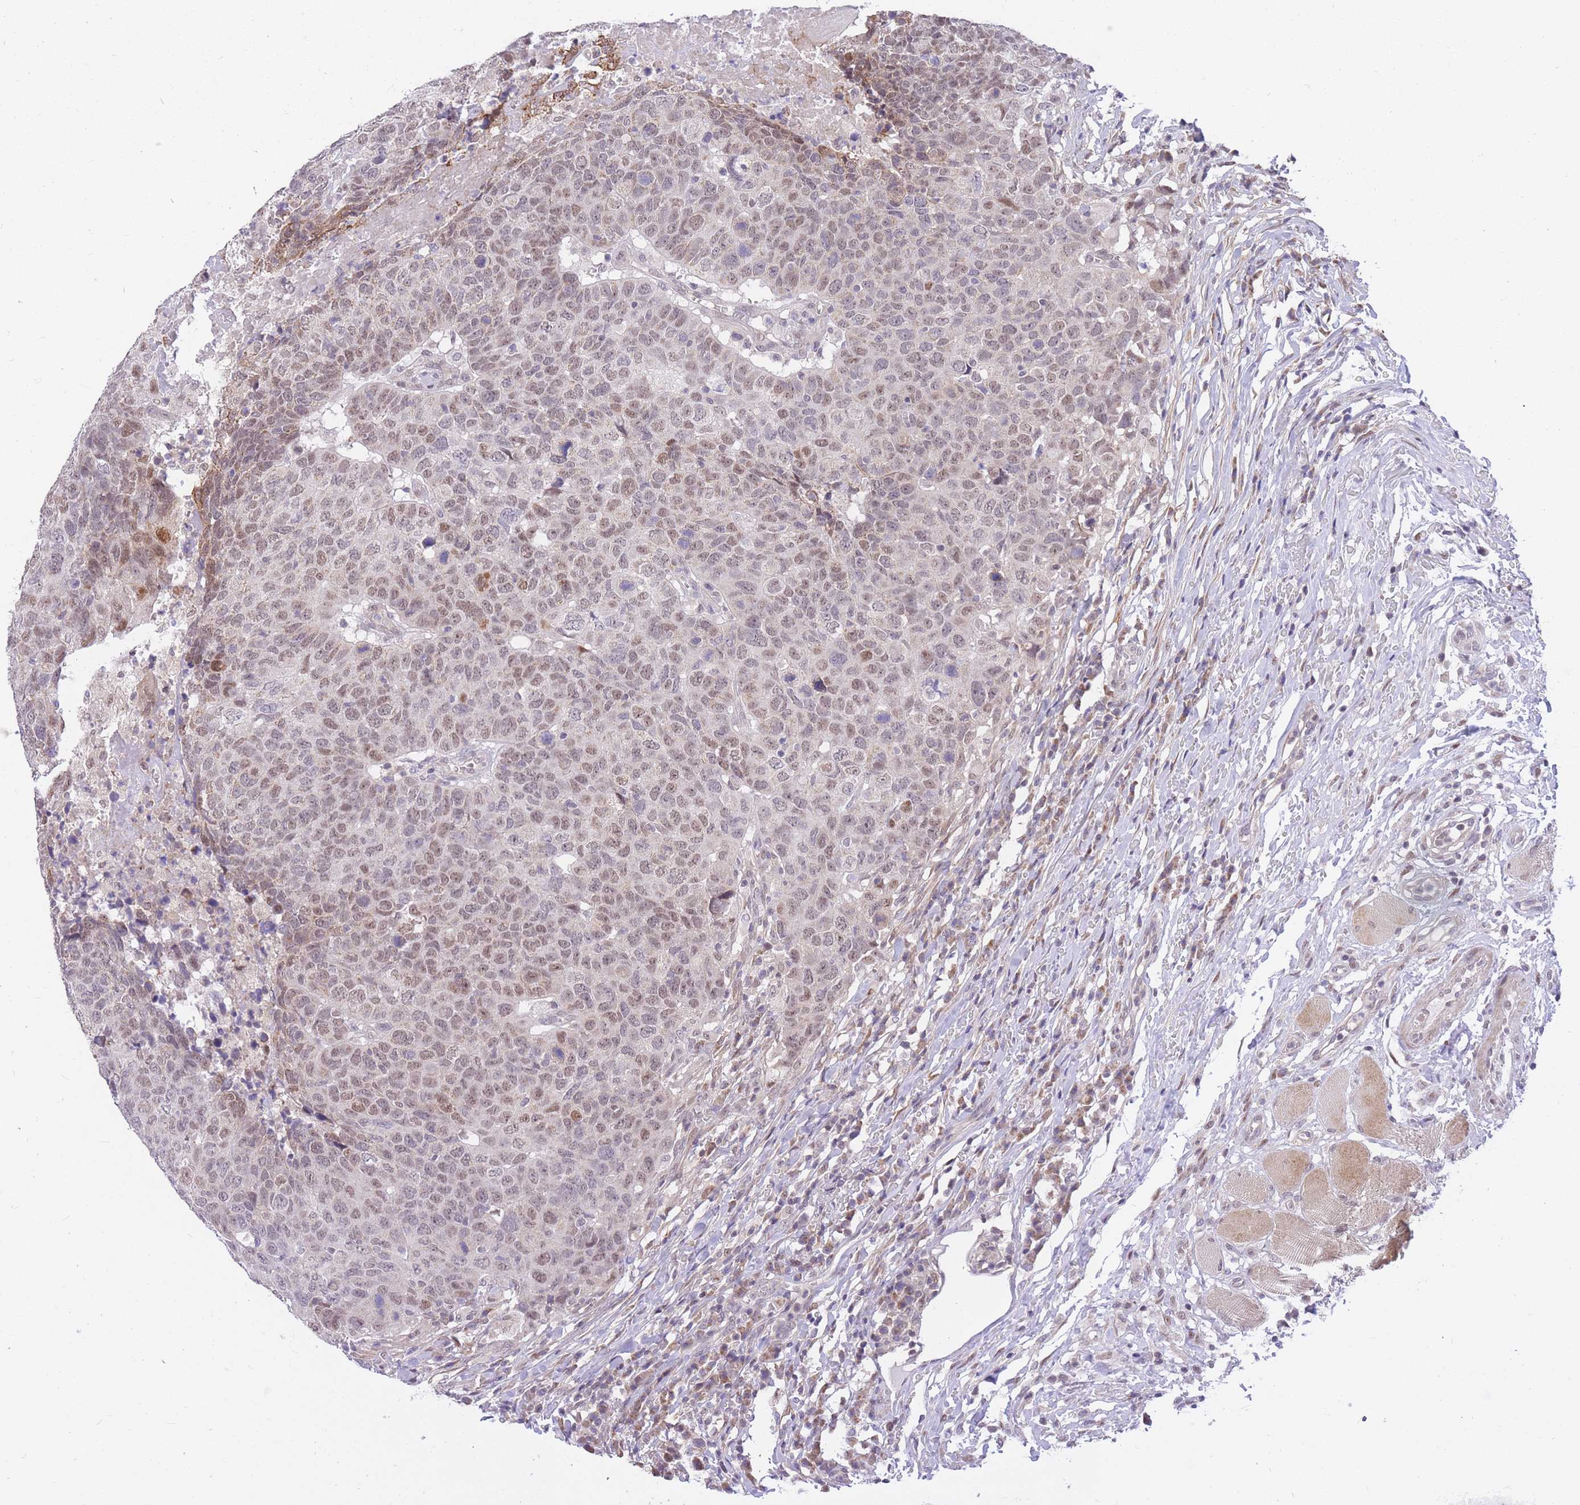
{"staining": {"intensity": "weak", "quantity": ">75%", "location": "nuclear"}, "tissue": "head and neck cancer", "cell_type": "Tumor cells", "image_type": "cancer", "snomed": [{"axis": "morphology", "description": "Normal tissue, NOS"}, {"axis": "morphology", "description": "Squamous cell carcinoma, NOS"}, {"axis": "topography", "description": "Skeletal muscle"}, {"axis": "topography", "description": "Vascular tissue"}, {"axis": "topography", "description": "Peripheral nerve tissue"}, {"axis": "topography", "description": "Head-Neck"}], "caption": "Tumor cells exhibit low levels of weak nuclear positivity in approximately >75% of cells in human head and neck cancer (squamous cell carcinoma).", "gene": "MINDY2", "patient": {"sex": "male", "age": 66}}